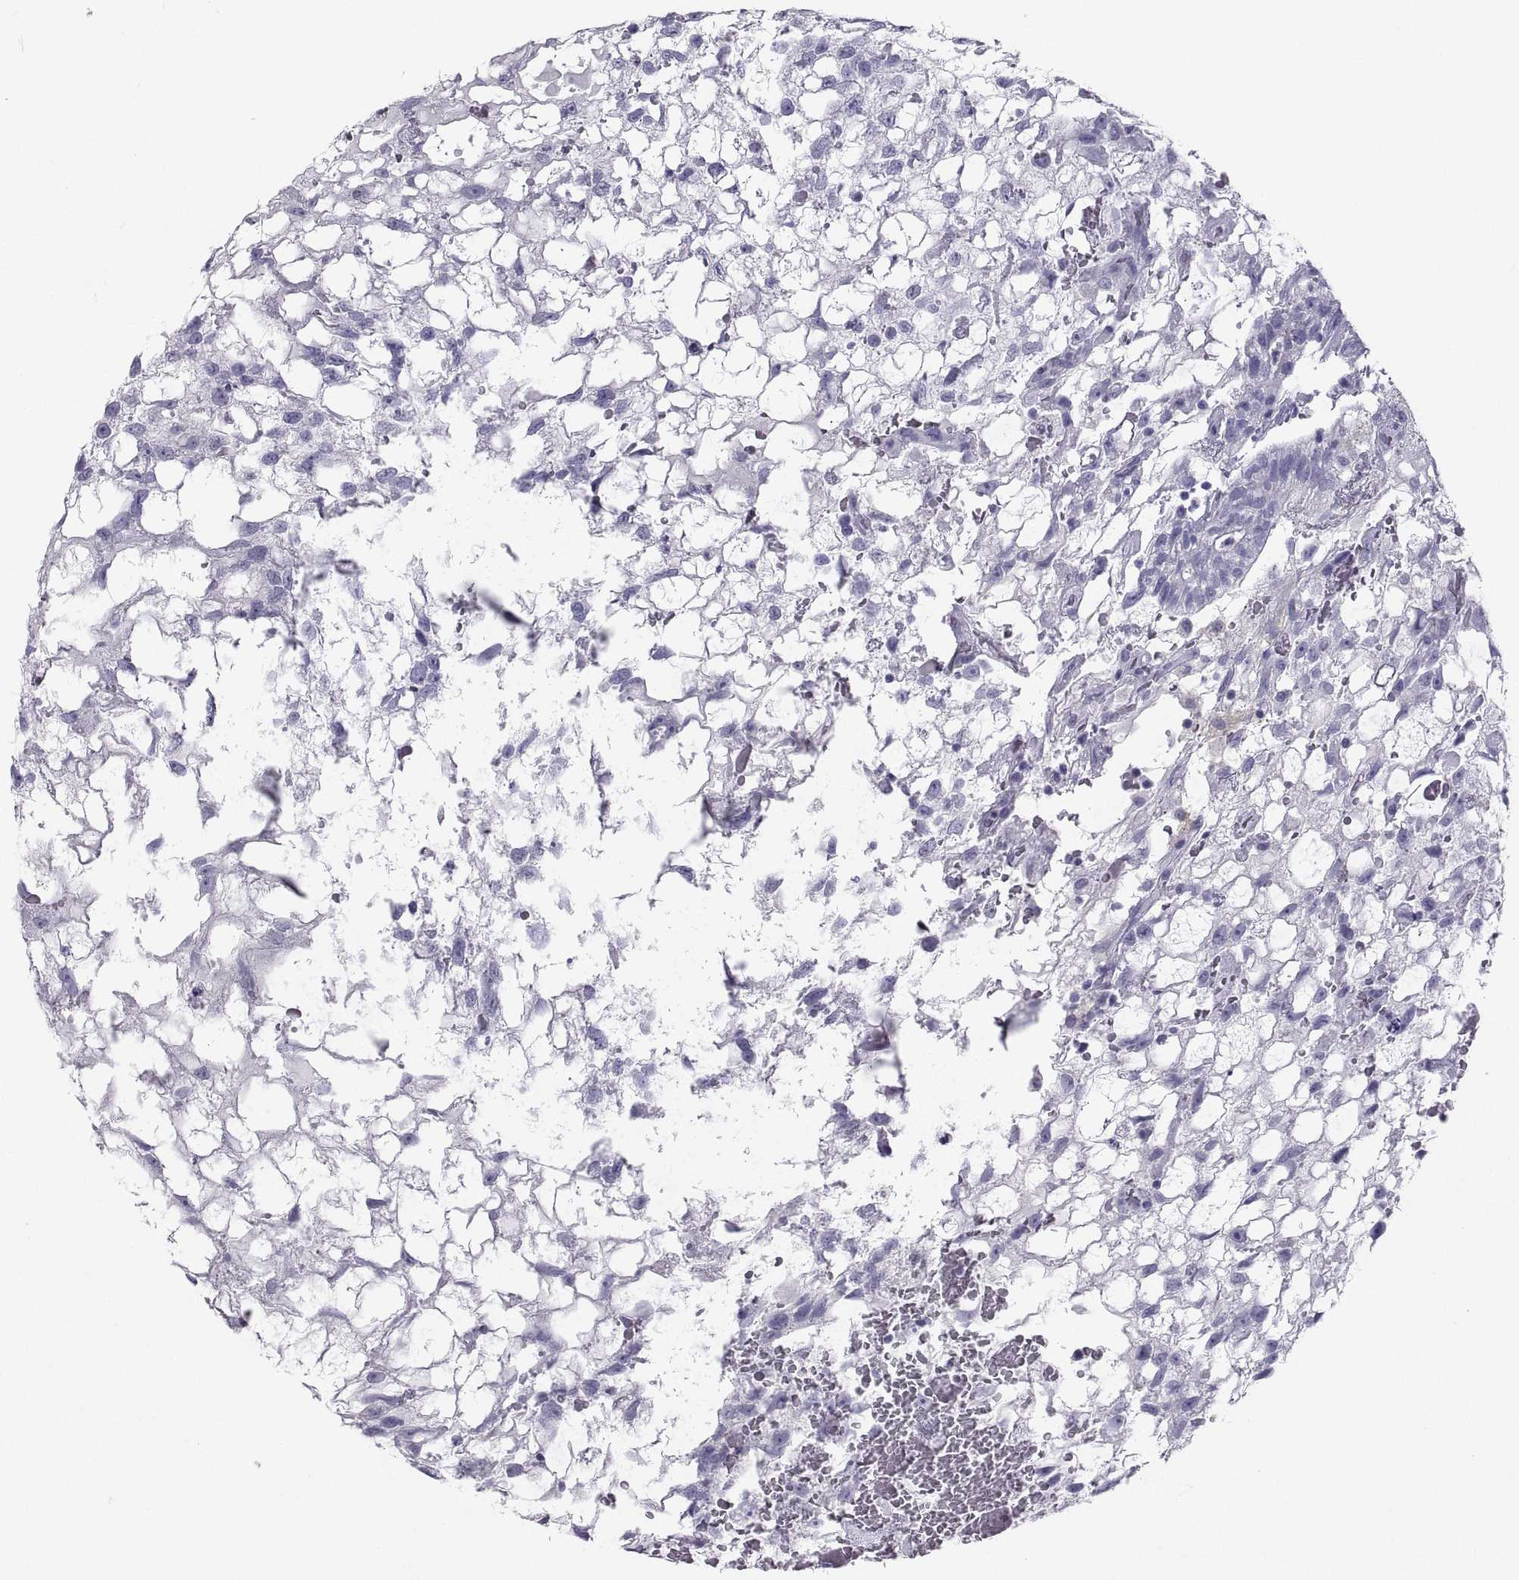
{"staining": {"intensity": "negative", "quantity": "none", "location": "none"}, "tissue": "testis cancer", "cell_type": "Tumor cells", "image_type": "cancer", "snomed": [{"axis": "morphology", "description": "Normal tissue, NOS"}, {"axis": "morphology", "description": "Carcinoma, Embryonal, NOS"}, {"axis": "topography", "description": "Testis"}, {"axis": "topography", "description": "Epididymis"}], "caption": "Tumor cells show no significant staining in embryonal carcinoma (testis). (IHC, brightfield microscopy, high magnification).", "gene": "PCSK1N", "patient": {"sex": "male", "age": 32}}